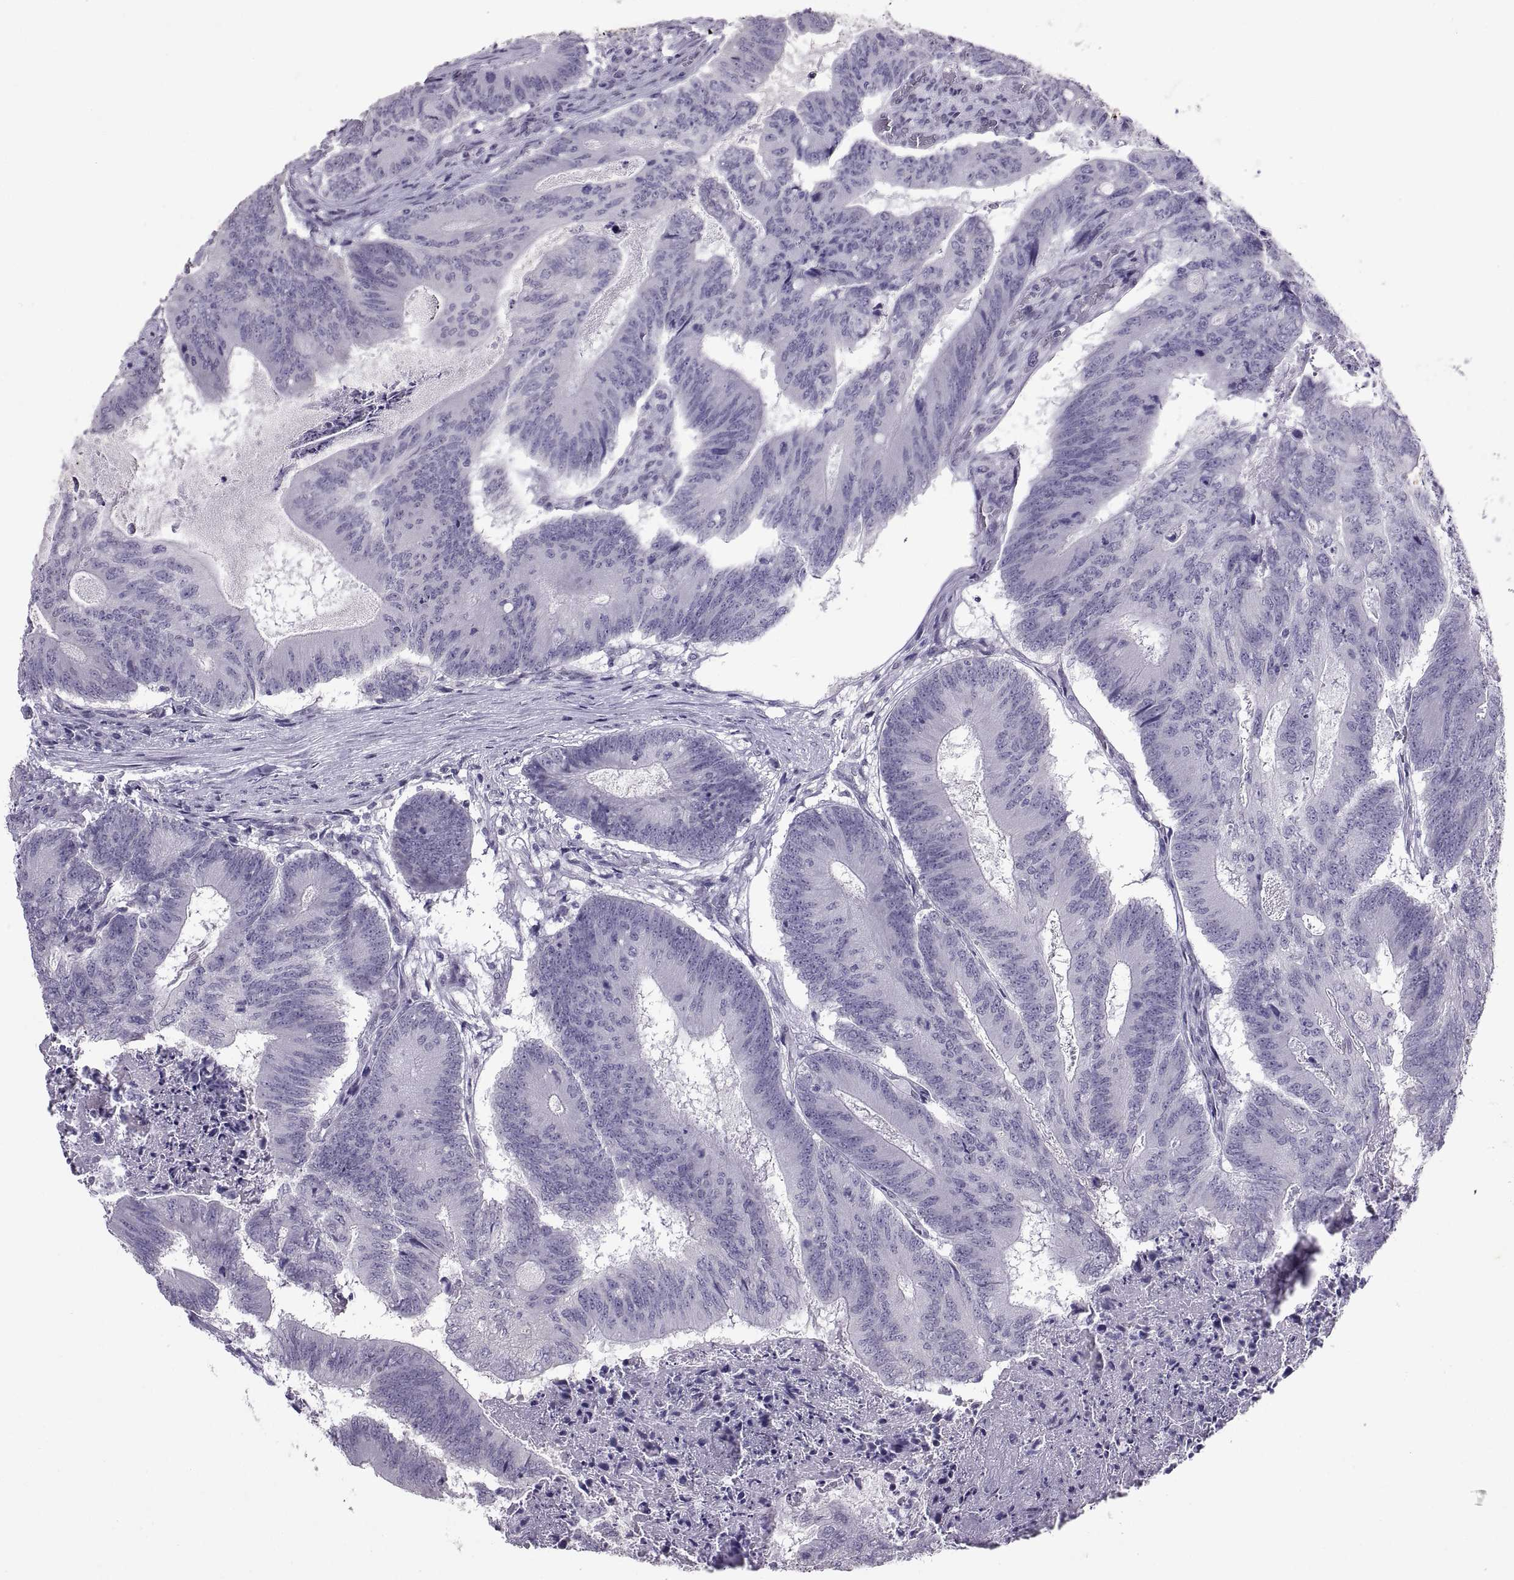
{"staining": {"intensity": "negative", "quantity": "none", "location": "none"}, "tissue": "colorectal cancer", "cell_type": "Tumor cells", "image_type": "cancer", "snomed": [{"axis": "morphology", "description": "Adenocarcinoma, NOS"}, {"axis": "topography", "description": "Colon"}], "caption": "Immunohistochemistry (IHC) of human colorectal adenocarcinoma exhibits no positivity in tumor cells.", "gene": "KRT77", "patient": {"sex": "female", "age": 70}}